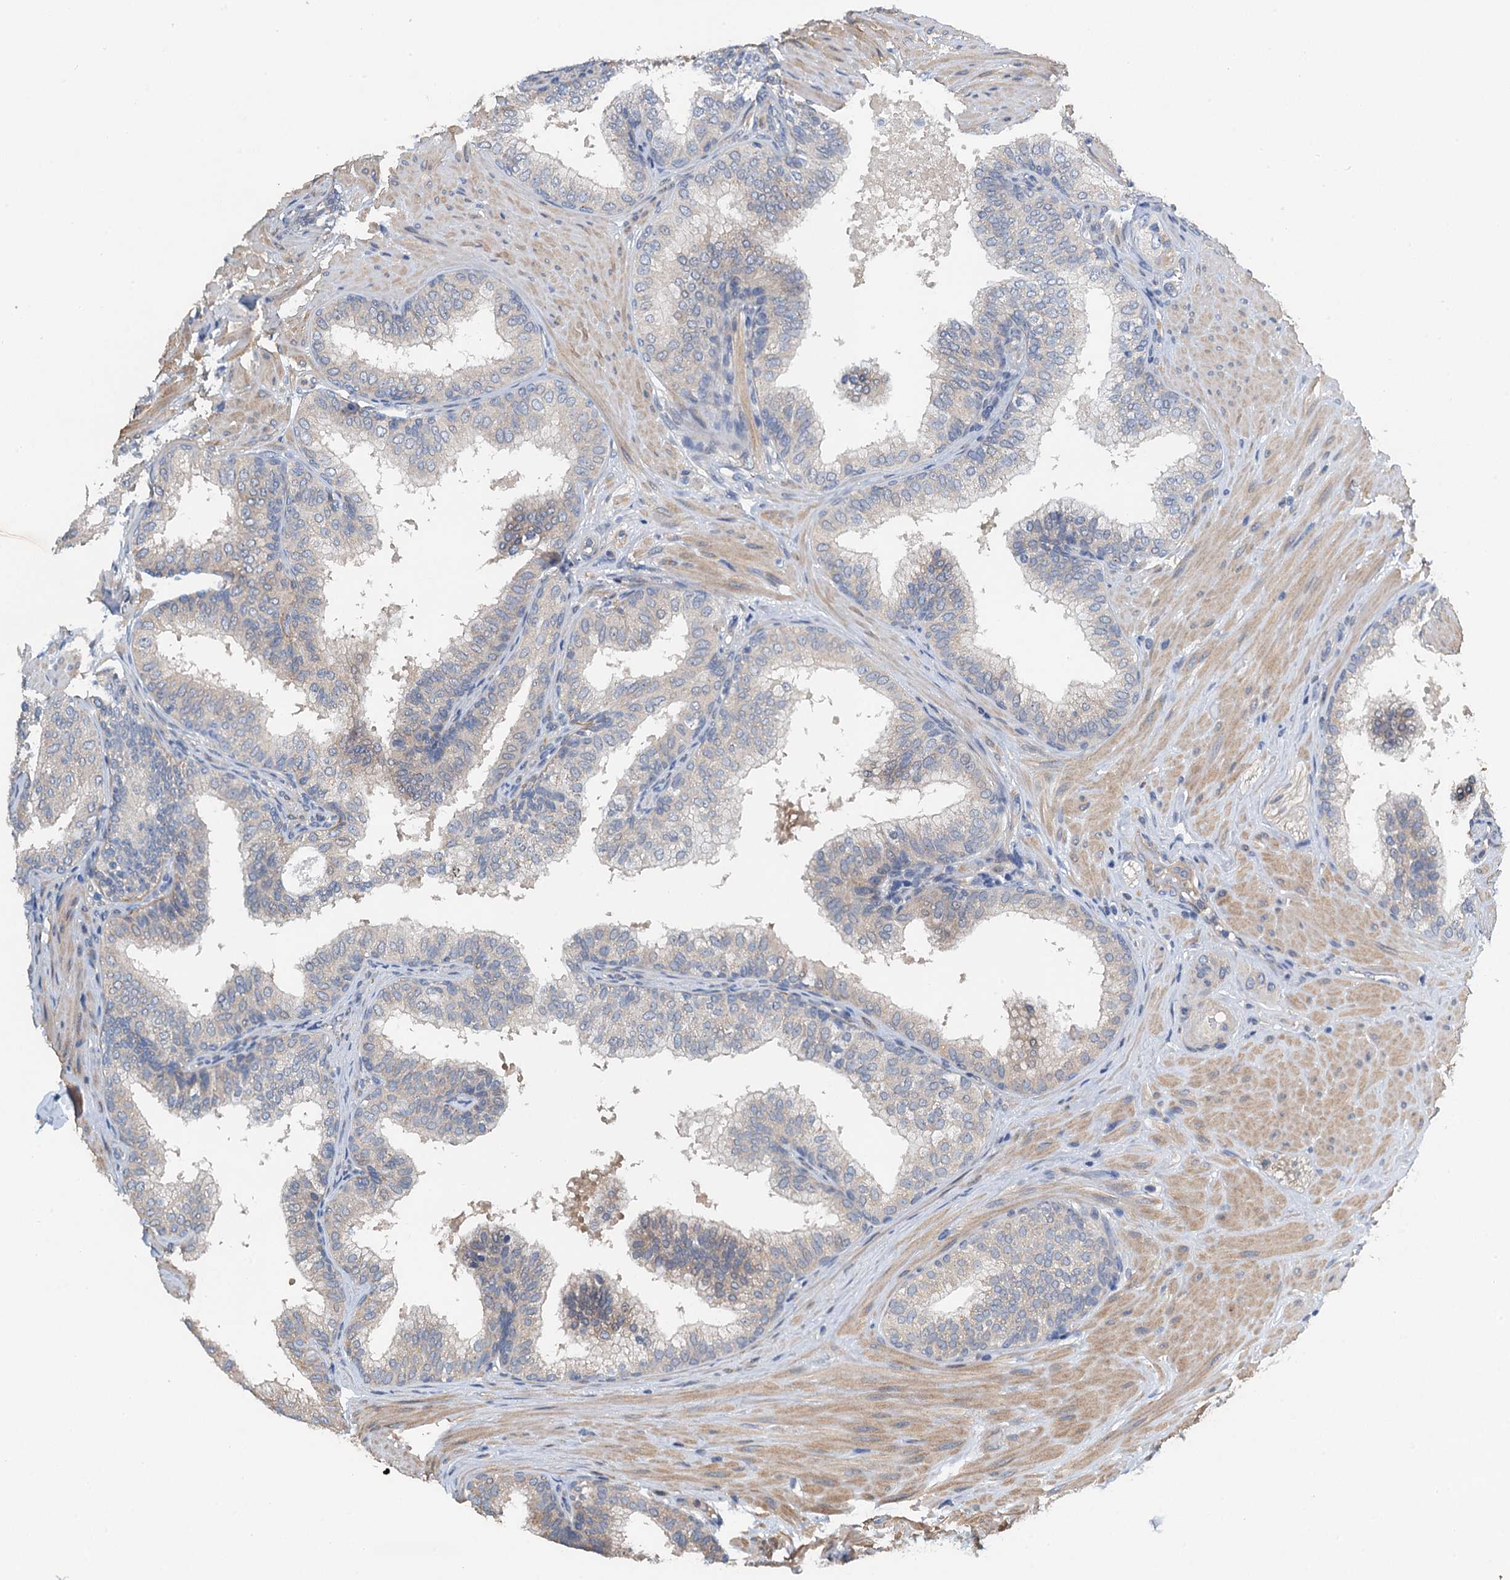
{"staining": {"intensity": "weak", "quantity": "<25%", "location": "cytoplasmic/membranous"}, "tissue": "prostate", "cell_type": "Glandular cells", "image_type": "normal", "snomed": [{"axis": "morphology", "description": "Normal tissue, NOS"}, {"axis": "topography", "description": "Prostate"}], "caption": "This is a micrograph of immunohistochemistry staining of unremarkable prostate, which shows no staining in glandular cells. (Stains: DAB immunohistochemistry with hematoxylin counter stain, Microscopy: brightfield microscopy at high magnification).", "gene": "ZNF606", "patient": {"sex": "male", "age": 60}}